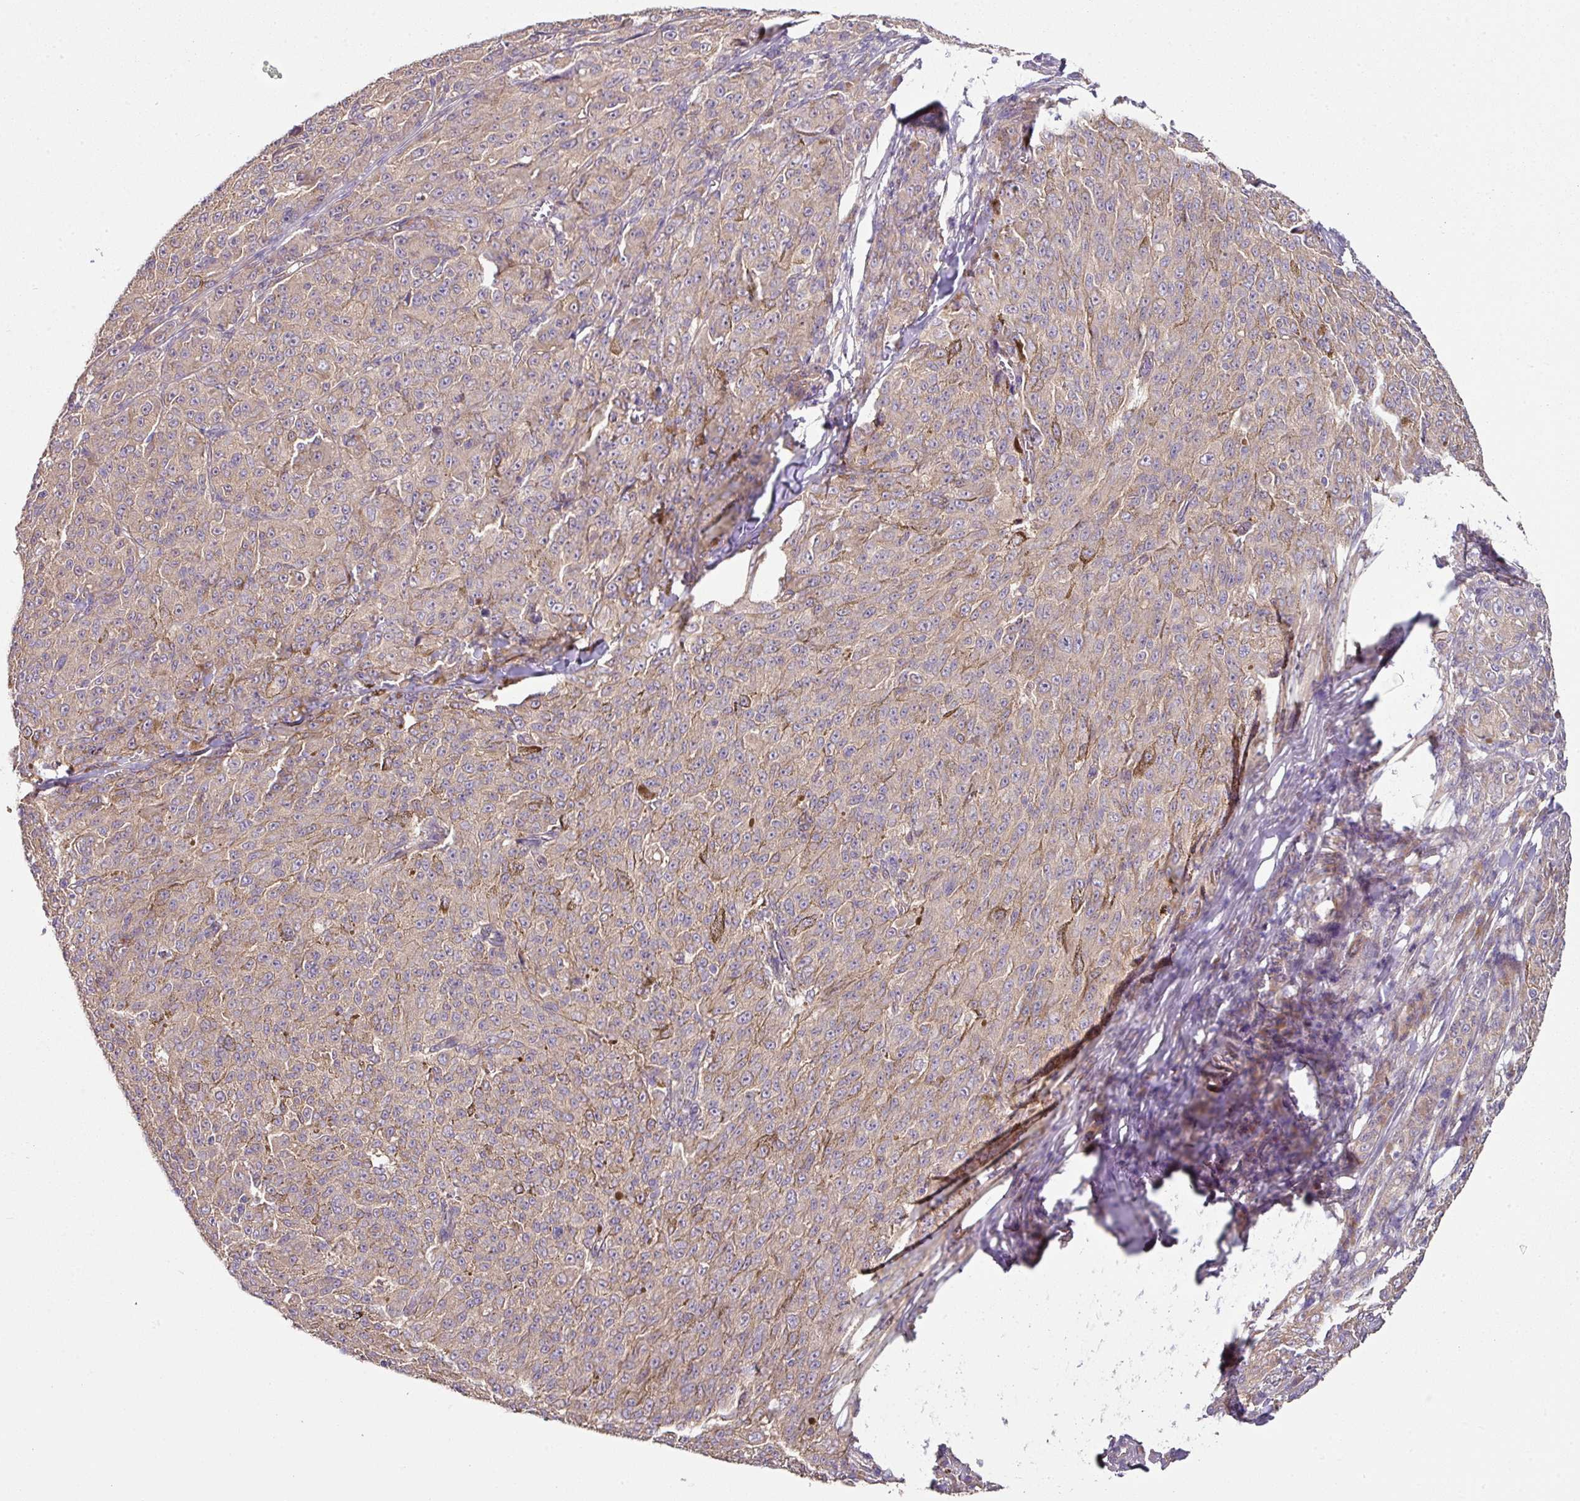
{"staining": {"intensity": "negative", "quantity": "none", "location": "none"}, "tissue": "melanoma", "cell_type": "Tumor cells", "image_type": "cancer", "snomed": [{"axis": "morphology", "description": "Malignant melanoma, NOS"}, {"axis": "topography", "description": "Skin"}], "caption": "This is a image of immunohistochemistry (IHC) staining of malignant melanoma, which shows no positivity in tumor cells. (Stains: DAB IHC with hematoxylin counter stain, Microscopy: brightfield microscopy at high magnification).", "gene": "C4orf48", "patient": {"sex": "female", "age": 52}}